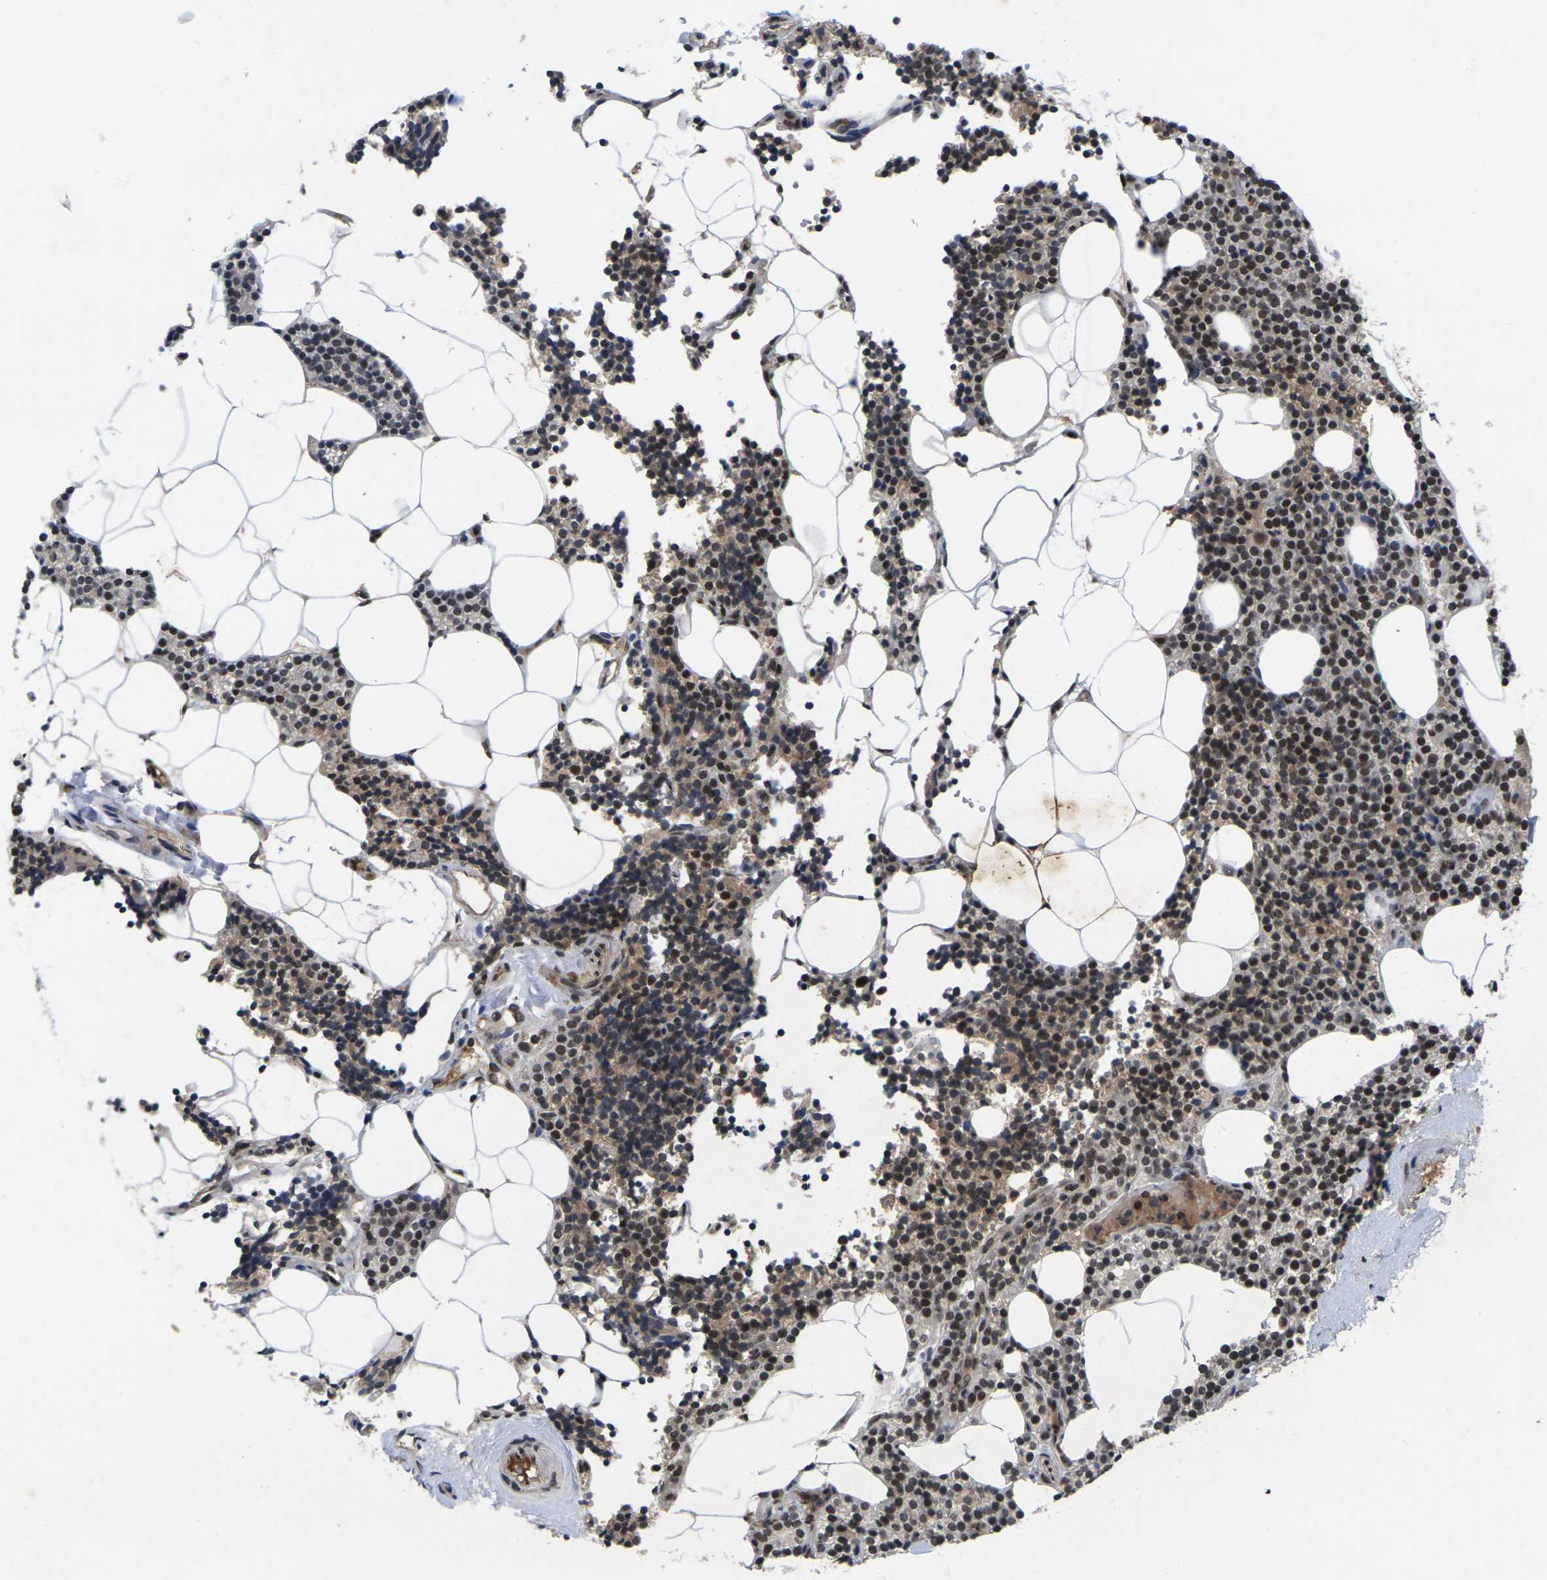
{"staining": {"intensity": "strong", "quantity": "25%-75%", "location": "nuclear"}, "tissue": "parathyroid gland", "cell_type": "Glandular cells", "image_type": "normal", "snomed": [{"axis": "morphology", "description": "Normal tissue, NOS"}, {"axis": "morphology", "description": "Adenoma, NOS"}, {"axis": "topography", "description": "Parathyroid gland"}], "caption": "Unremarkable parathyroid gland shows strong nuclear staining in approximately 25%-75% of glandular cells.", "gene": "GTF2E1", "patient": {"sex": "female", "age": 70}}